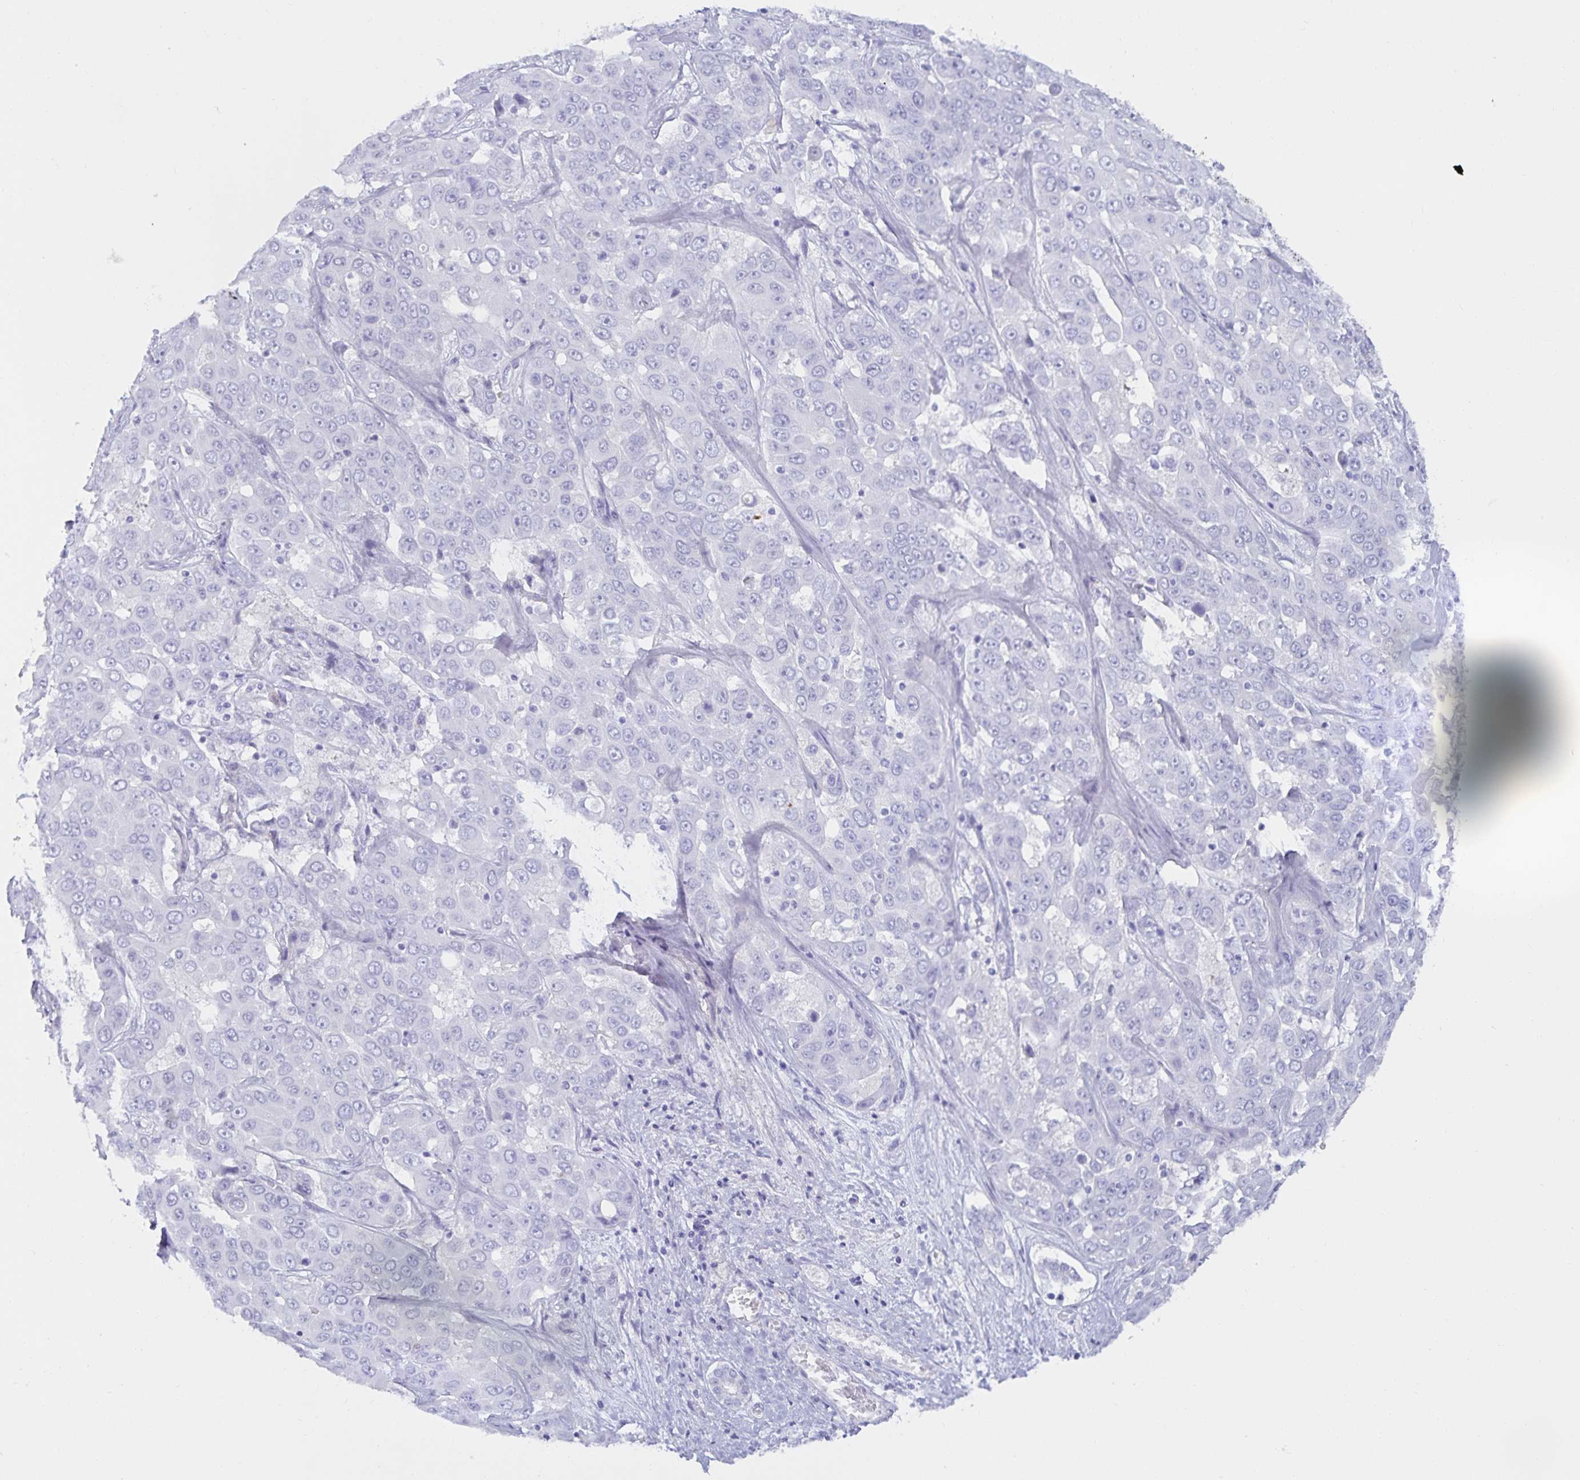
{"staining": {"intensity": "negative", "quantity": "none", "location": "none"}, "tissue": "liver cancer", "cell_type": "Tumor cells", "image_type": "cancer", "snomed": [{"axis": "morphology", "description": "Cholangiocarcinoma"}, {"axis": "topography", "description": "Liver"}], "caption": "There is no significant positivity in tumor cells of liver cholangiocarcinoma. The staining is performed using DAB brown chromogen with nuclei counter-stained in using hematoxylin.", "gene": "MON2", "patient": {"sex": "female", "age": 52}}